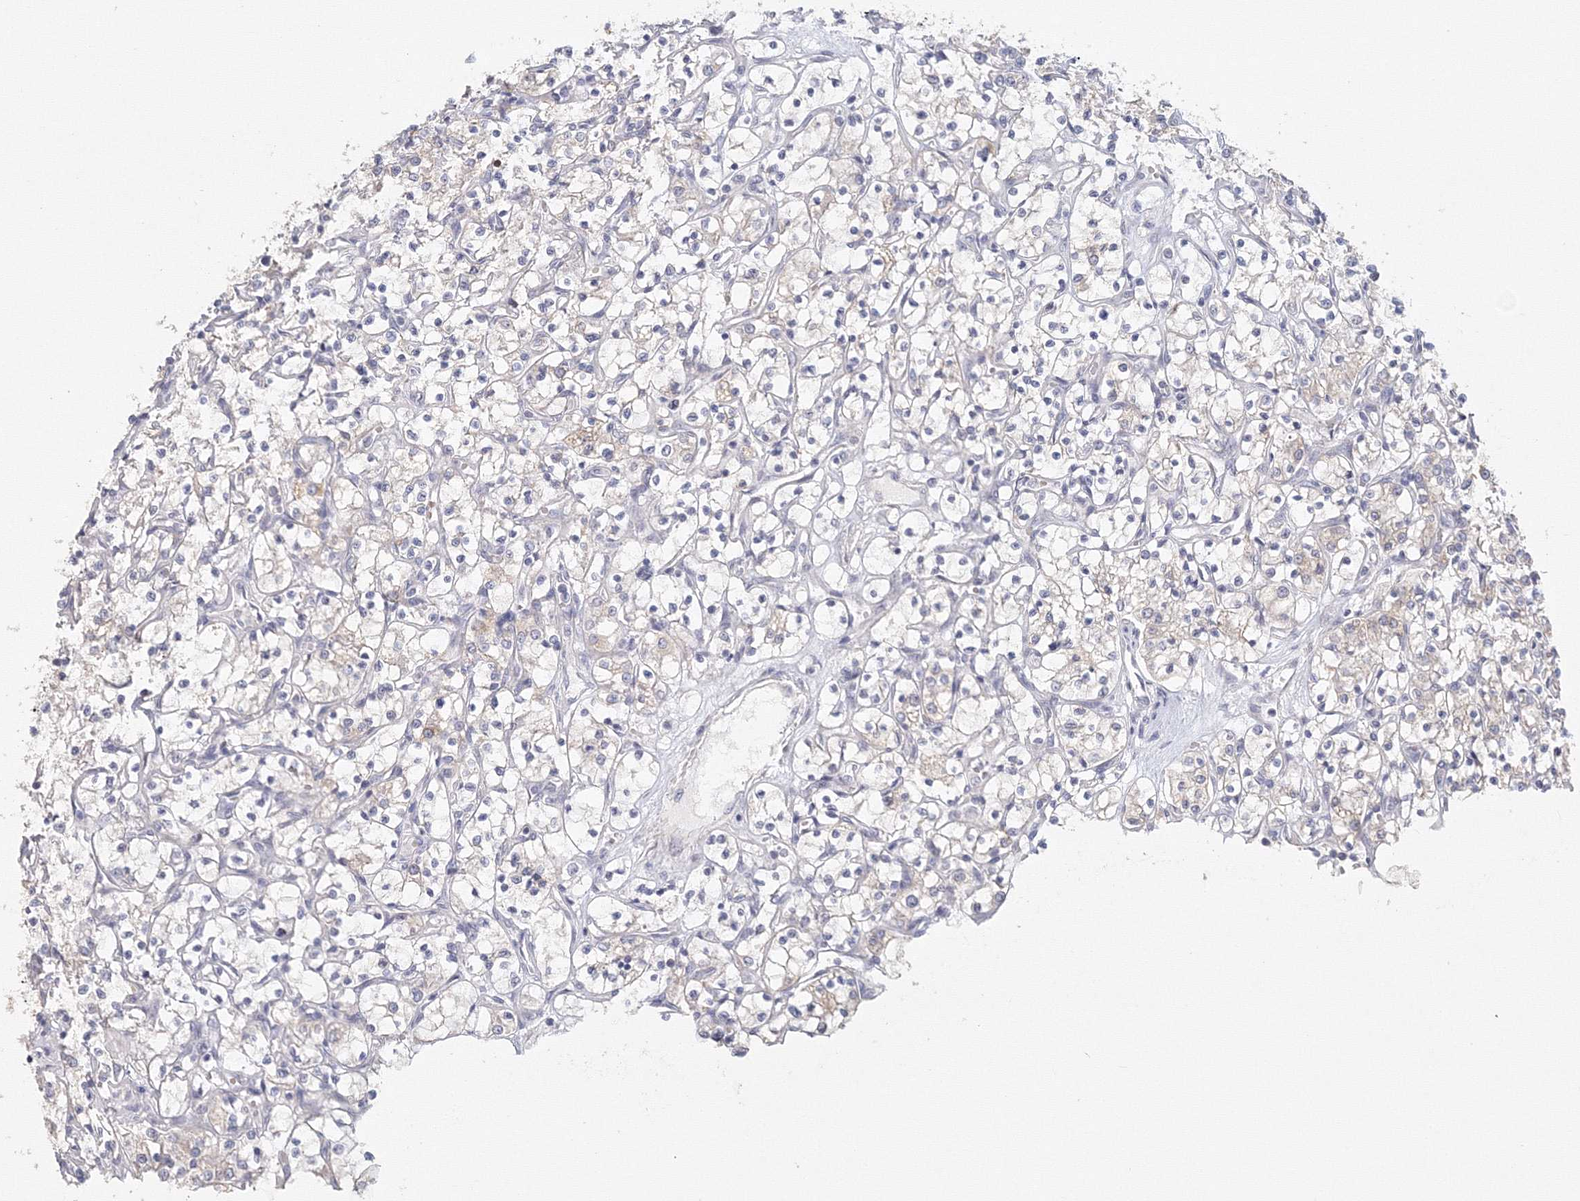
{"staining": {"intensity": "negative", "quantity": "none", "location": "none"}, "tissue": "renal cancer", "cell_type": "Tumor cells", "image_type": "cancer", "snomed": [{"axis": "morphology", "description": "Adenocarcinoma, NOS"}, {"axis": "topography", "description": "Kidney"}], "caption": "Adenocarcinoma (renal) was stained to show a protein in brown. There is no significant expression in tumor cells. (Stains: DAB (3,3'-diaminobenzidine) IHC with hematoxylin counter stain, Microscopy: brightfield microscopy at high magnification).", "gene": "TACC2", "patient": {"sex": "female", "age": 69}}